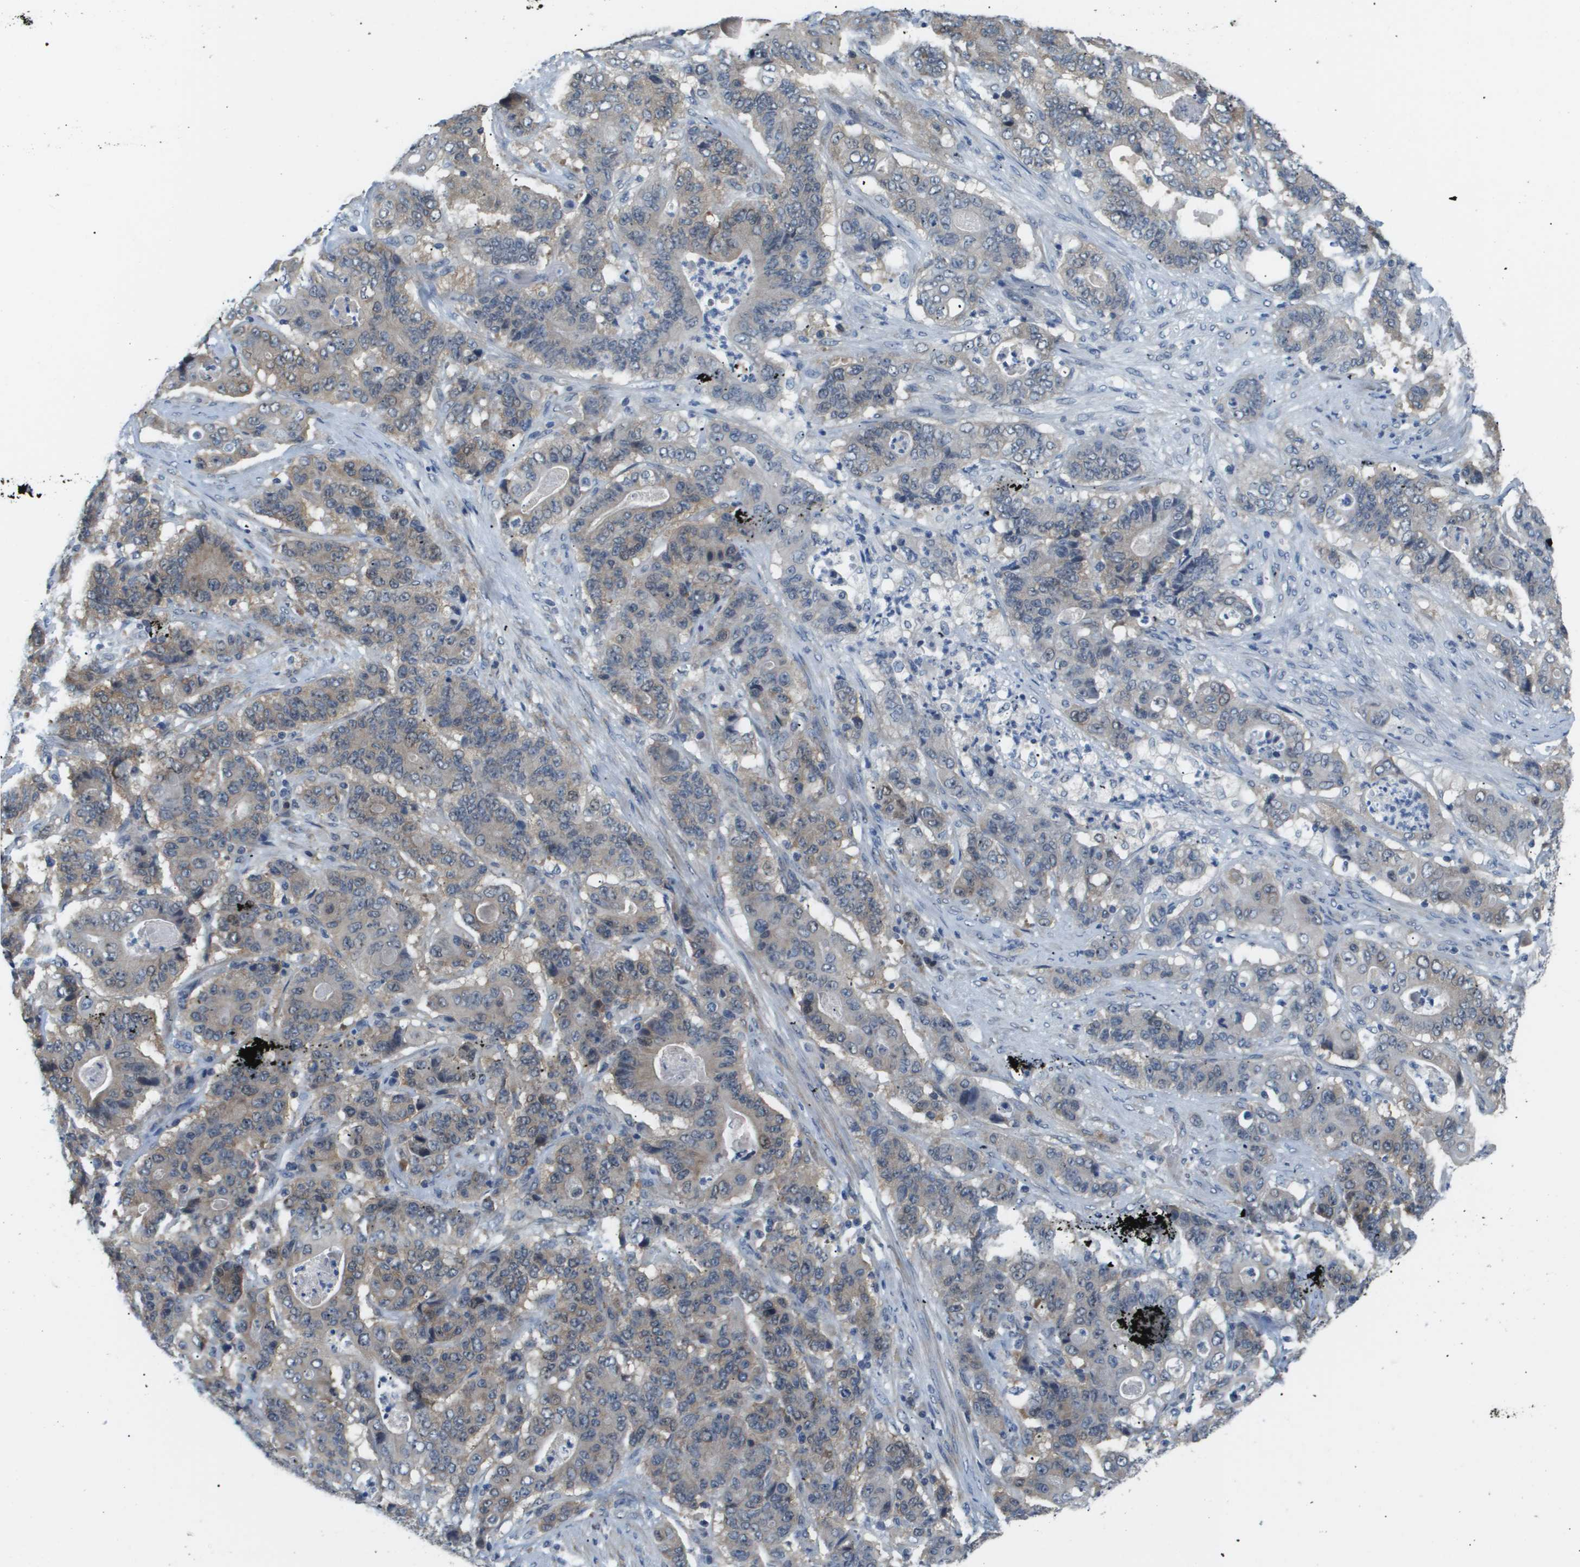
{"staining": {"intensity": "weak", "quantity": "25%-75%", "location": "cytoplasmic/membranous"}, "tissue": "stomach cancer", "cell_type": "Tumor cells", "image_type": "cancer", "snomed": [{"axis": "morphology", "description": "Adenocarcinoma, NOS"}, {"axis": "topography", "description": "Stomach"}], "caption": "An image of human stomach cancer stained for a protein displays weak cytoplasmic/membranous brown staining in tumor cells. (DAB = brown stain, brightfield microscopy at high magnification).", "gene": "OTUD5", "patient": {"sex": "female", "age": 73}}